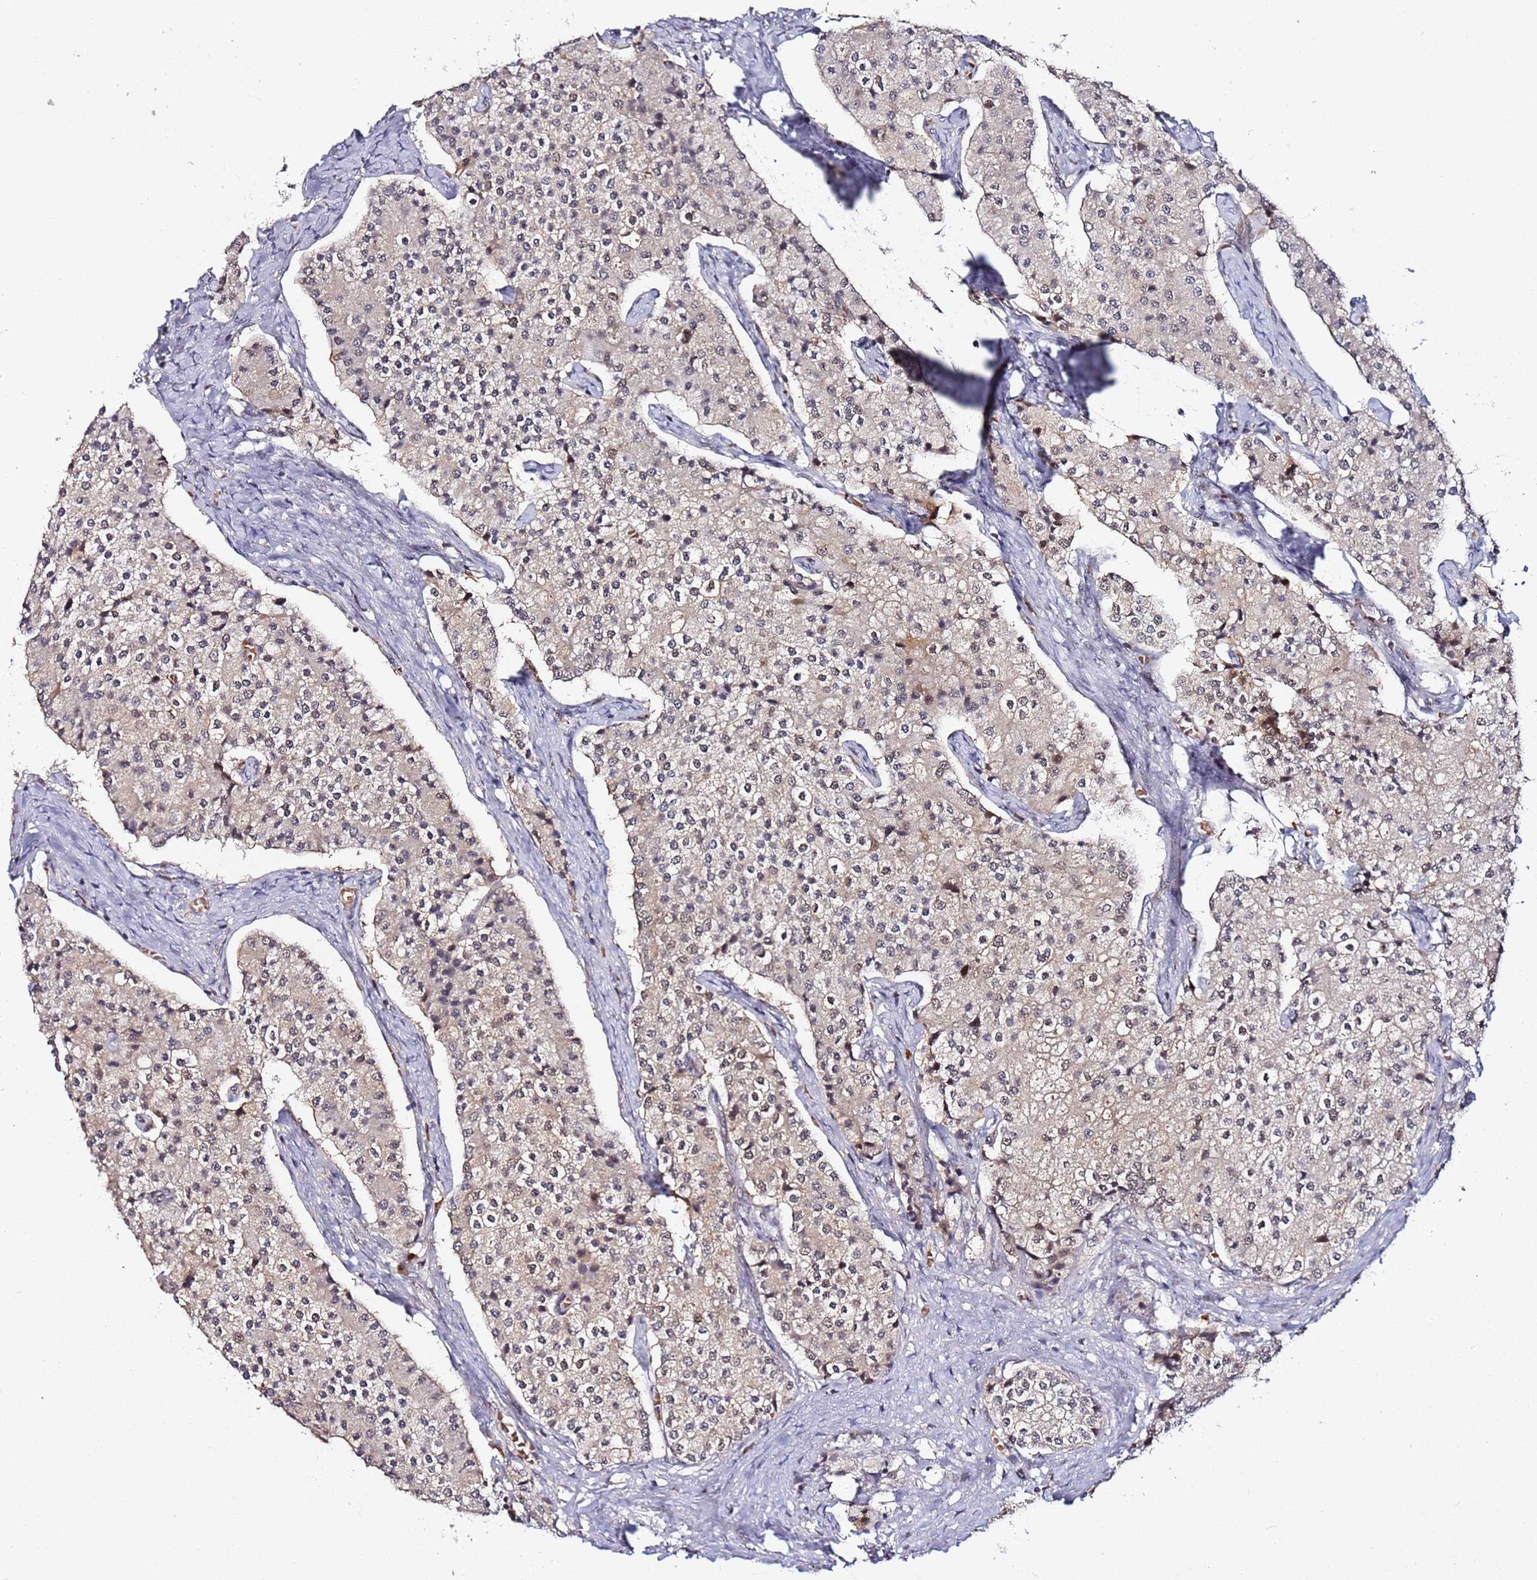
{"staining": {"intensity": "weak", "quantity": "25%-75%", "location": "cytoplasmic/membranous"}, "tissue": "carcinoid", "cell_type": "Tumor cells", "image_type": "cancer", "snomed": [{"axis": "morphology", "description": "Carcinoid, malignant, NOS"}, {"axis": "topography", "description": "Colon"}], "caption": "Immunohistochemistry (IHC) histopathology image of human carcinoid stained for a protein (brown), which exhibits low levels of weak cytoplasmic/membranous staining in approximately 25%-75% of tumor cells.", "gene": "RGS18", "patient": {"sex": "female", "age": 52}}